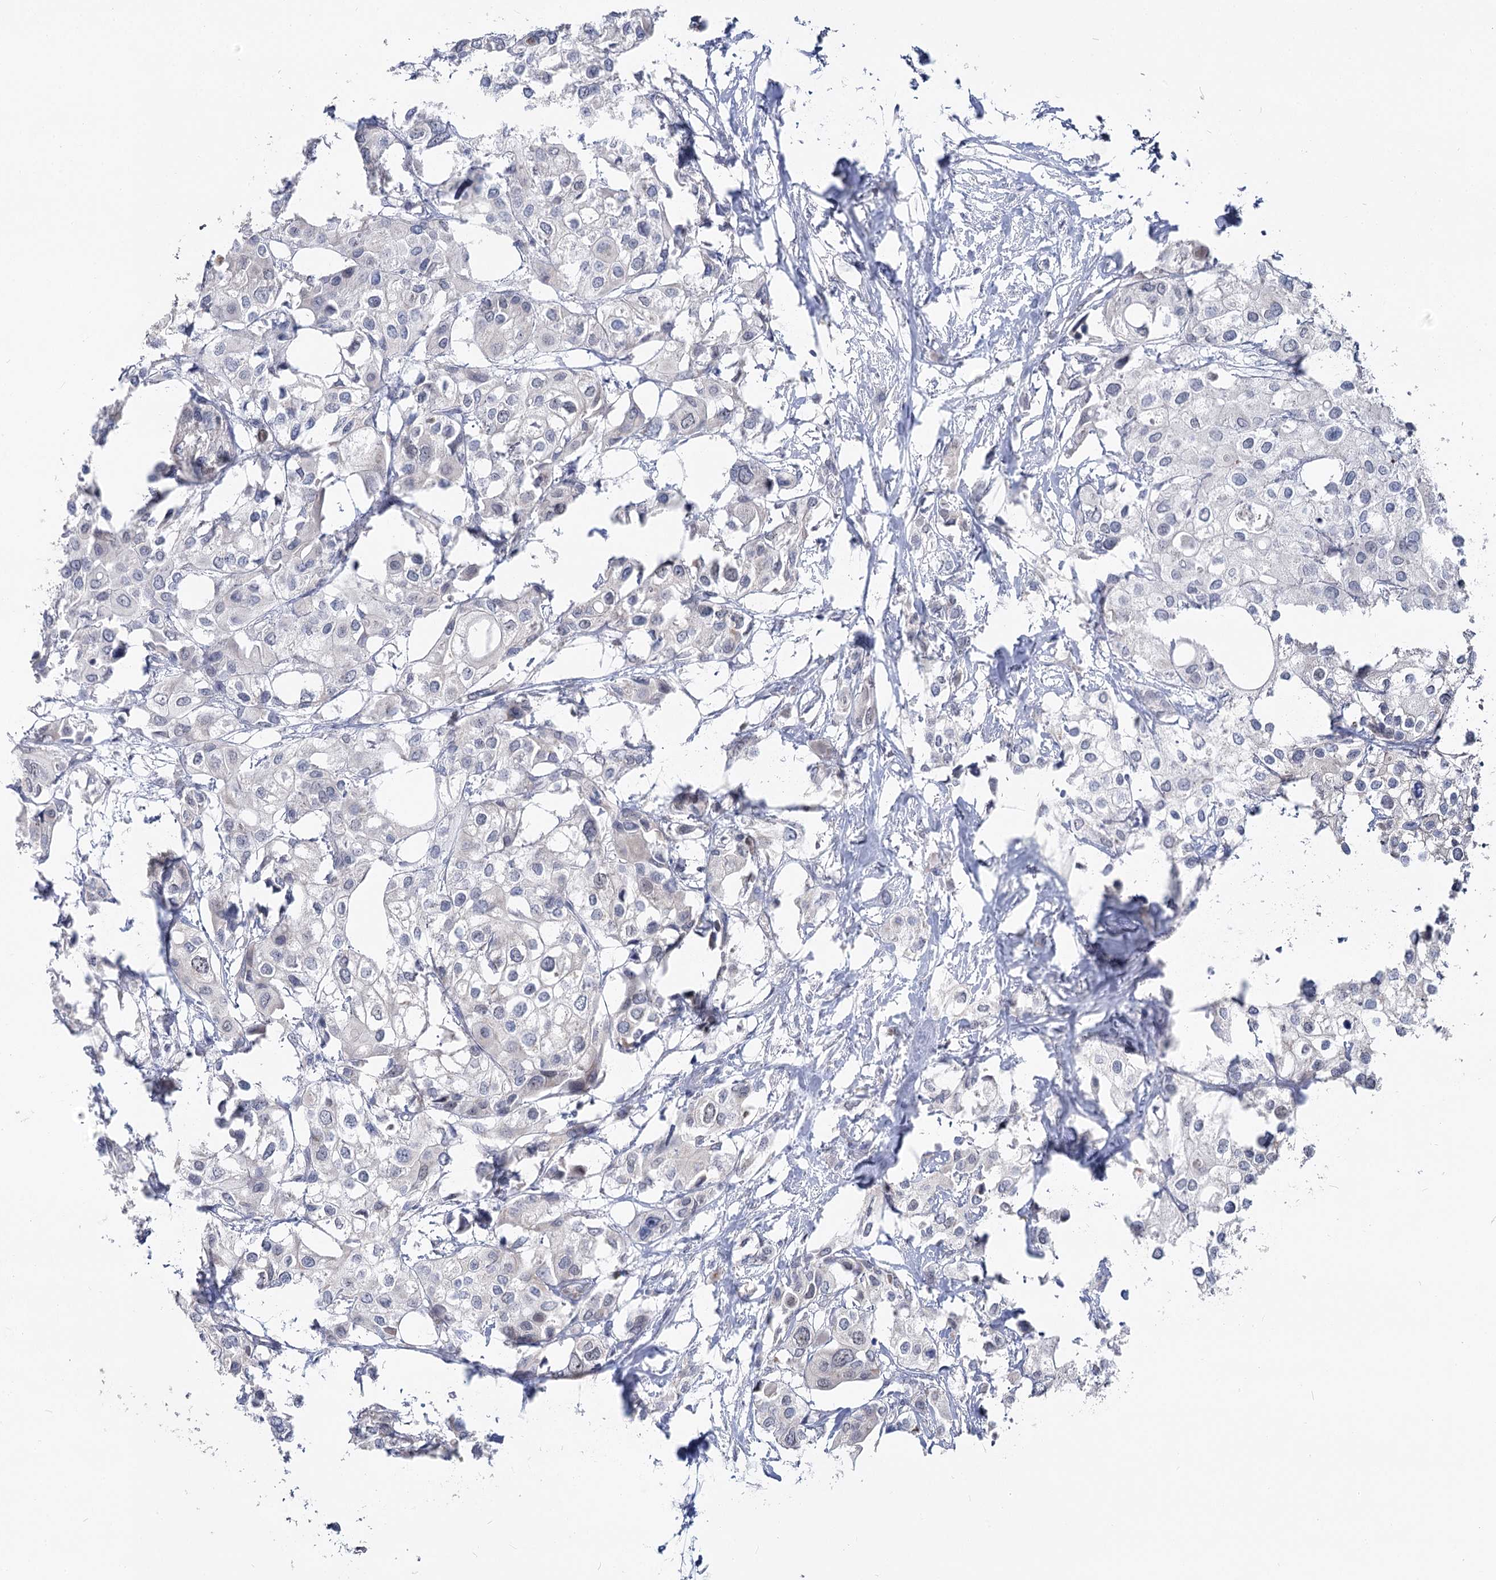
{"staining": {"intensity": "negative", "quantity": "none", "location": "none"}, "tissue": "urothelial cancer", "cell_type": "Tumor cells", "image_type": "cancer", "snomed": [{"axis": "morphology", "description": "Urothelial carcinoma, High grade"}, {"axis": "topography", "description": "Urinary bladder"}], "caption": "Immunohistochemical staining of human urothelial cancer reveals no significant expression in tumor cells. (Brightfield microscopy of DAB (3,3'-diaminobenzidine) immunohistochemistry at high magnification).", "gene": "RUFY4", "patient": {"sex": "male", "age": 64}}